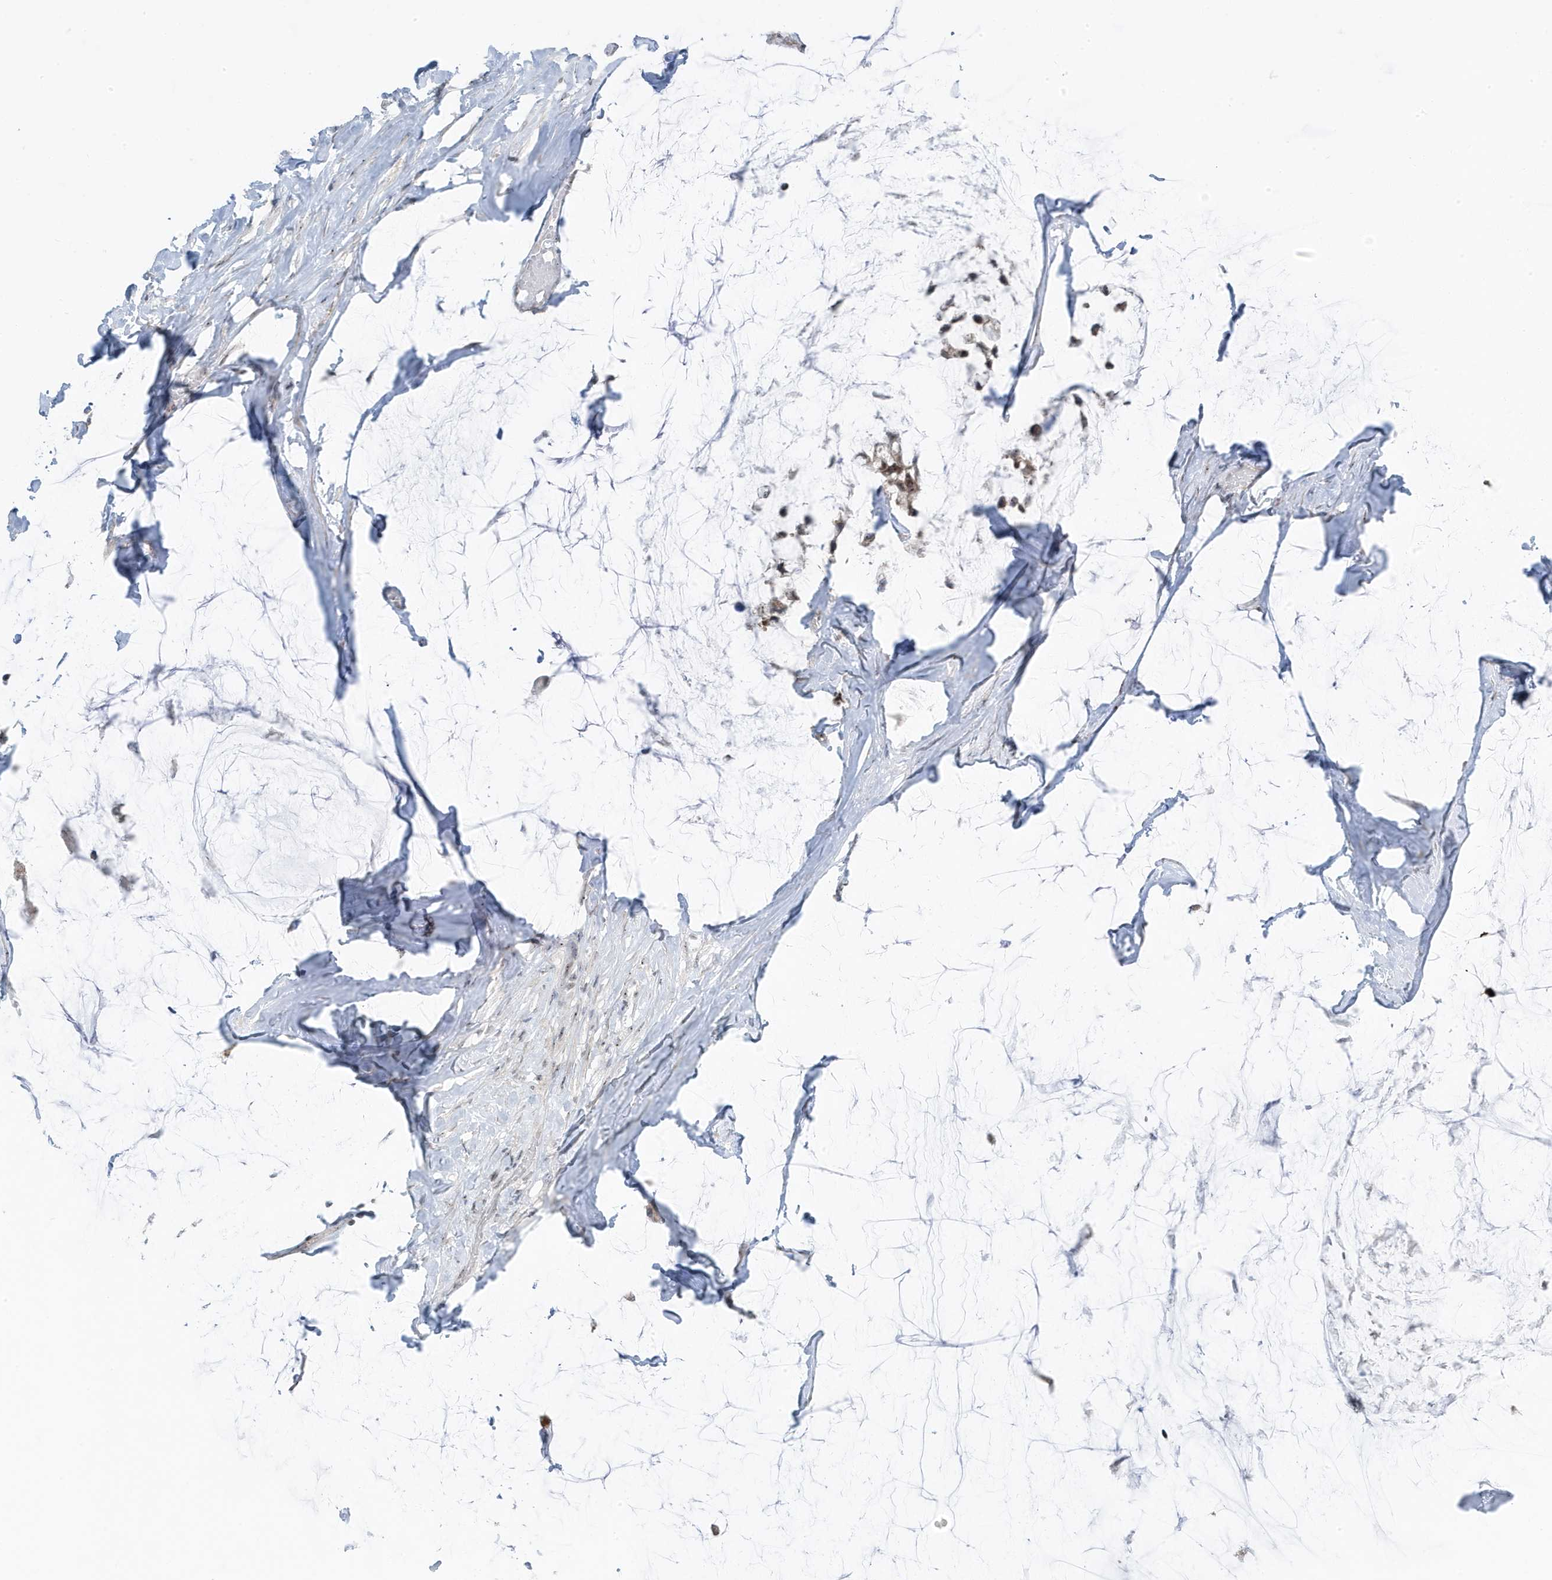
{"staining": {"intensity": "weak", "quantity": "25%-75%", "location": "cytoplasmic/membranous,nuclear"}, "tissue": "ovarian cancer", "cell_type": "Tumor cells", "image_type": "cancer", "snomed": [{"axis": "morphology", "description": "Cystadenocarcinoma, mucinous, NOS"}, {"axis": "topography", "description": "Ovary"}], "caption": "Immunohistochemistry staining of ovarian cancer, which shows low levels of weak cytoplasmic/membranous and nuclear staining in approximately 25%-75% of tumor cells indicating weak cytoplasmic/membranous and nuclear protein staining. The staining was performed using DAB (brown) for protein detection and nuclei were counterstained in hematoxylin (blue).", "gene": "TSEN15", "patient": {"sex": "female", "age": 39}}